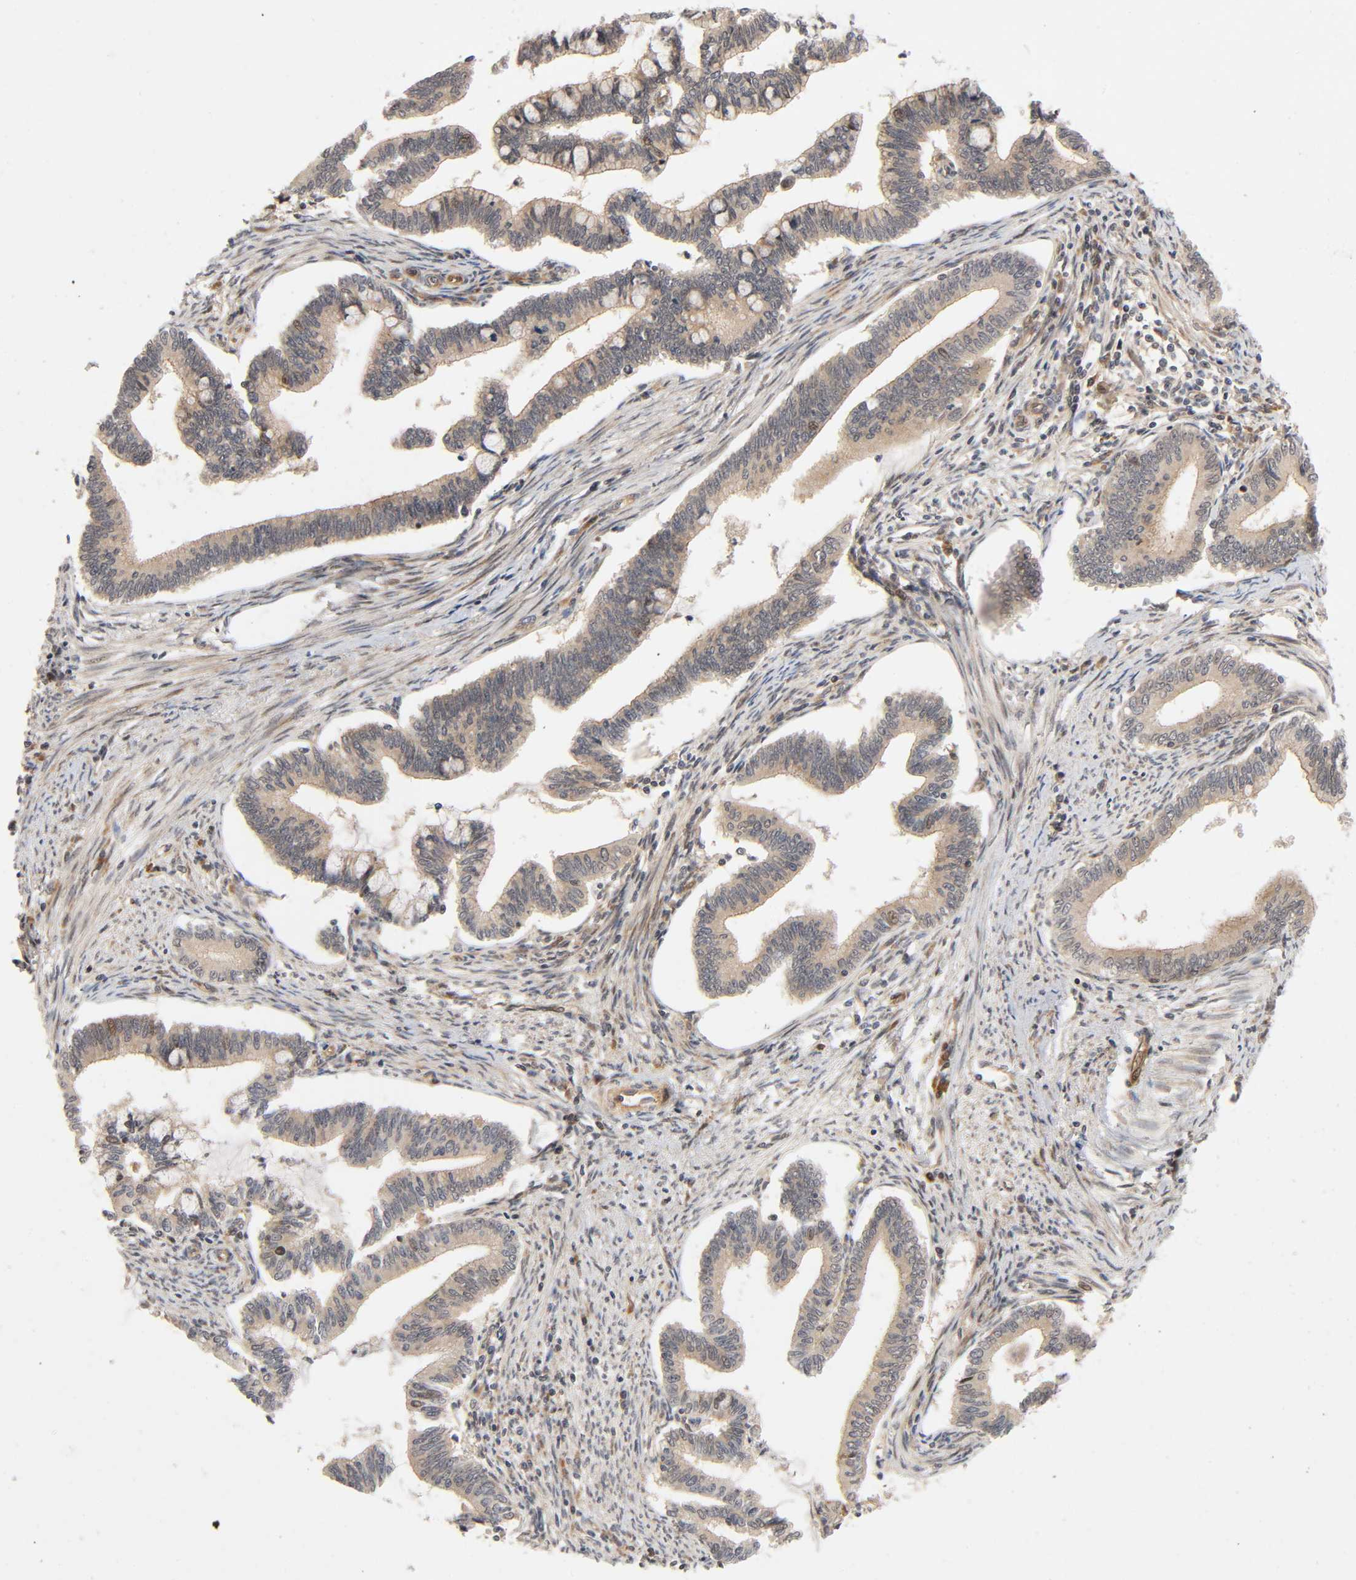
{"staining": {"intensity": "weak", "quantity": ">75%", "location": "cytoplasmic/membranous"}, "tissue": "cervical cancer", "cell_type": "Tumor cells", "image_type": "cancer", "snomed": [{"axis": "morphology", "description": "Adenocarcinoma, NOS"}, {"axis": "topography", "description": "Cervix"}], "caption": "This histopathology image reveals immunohistochemistry staining of cervical adenocarcinoma, with low weak cytoplasmic/membranous staining in approximately >75% of tumor cells.", "gene": "IQCJ-SCHIP1", "patient": {"sex": "female", "age": 36}}